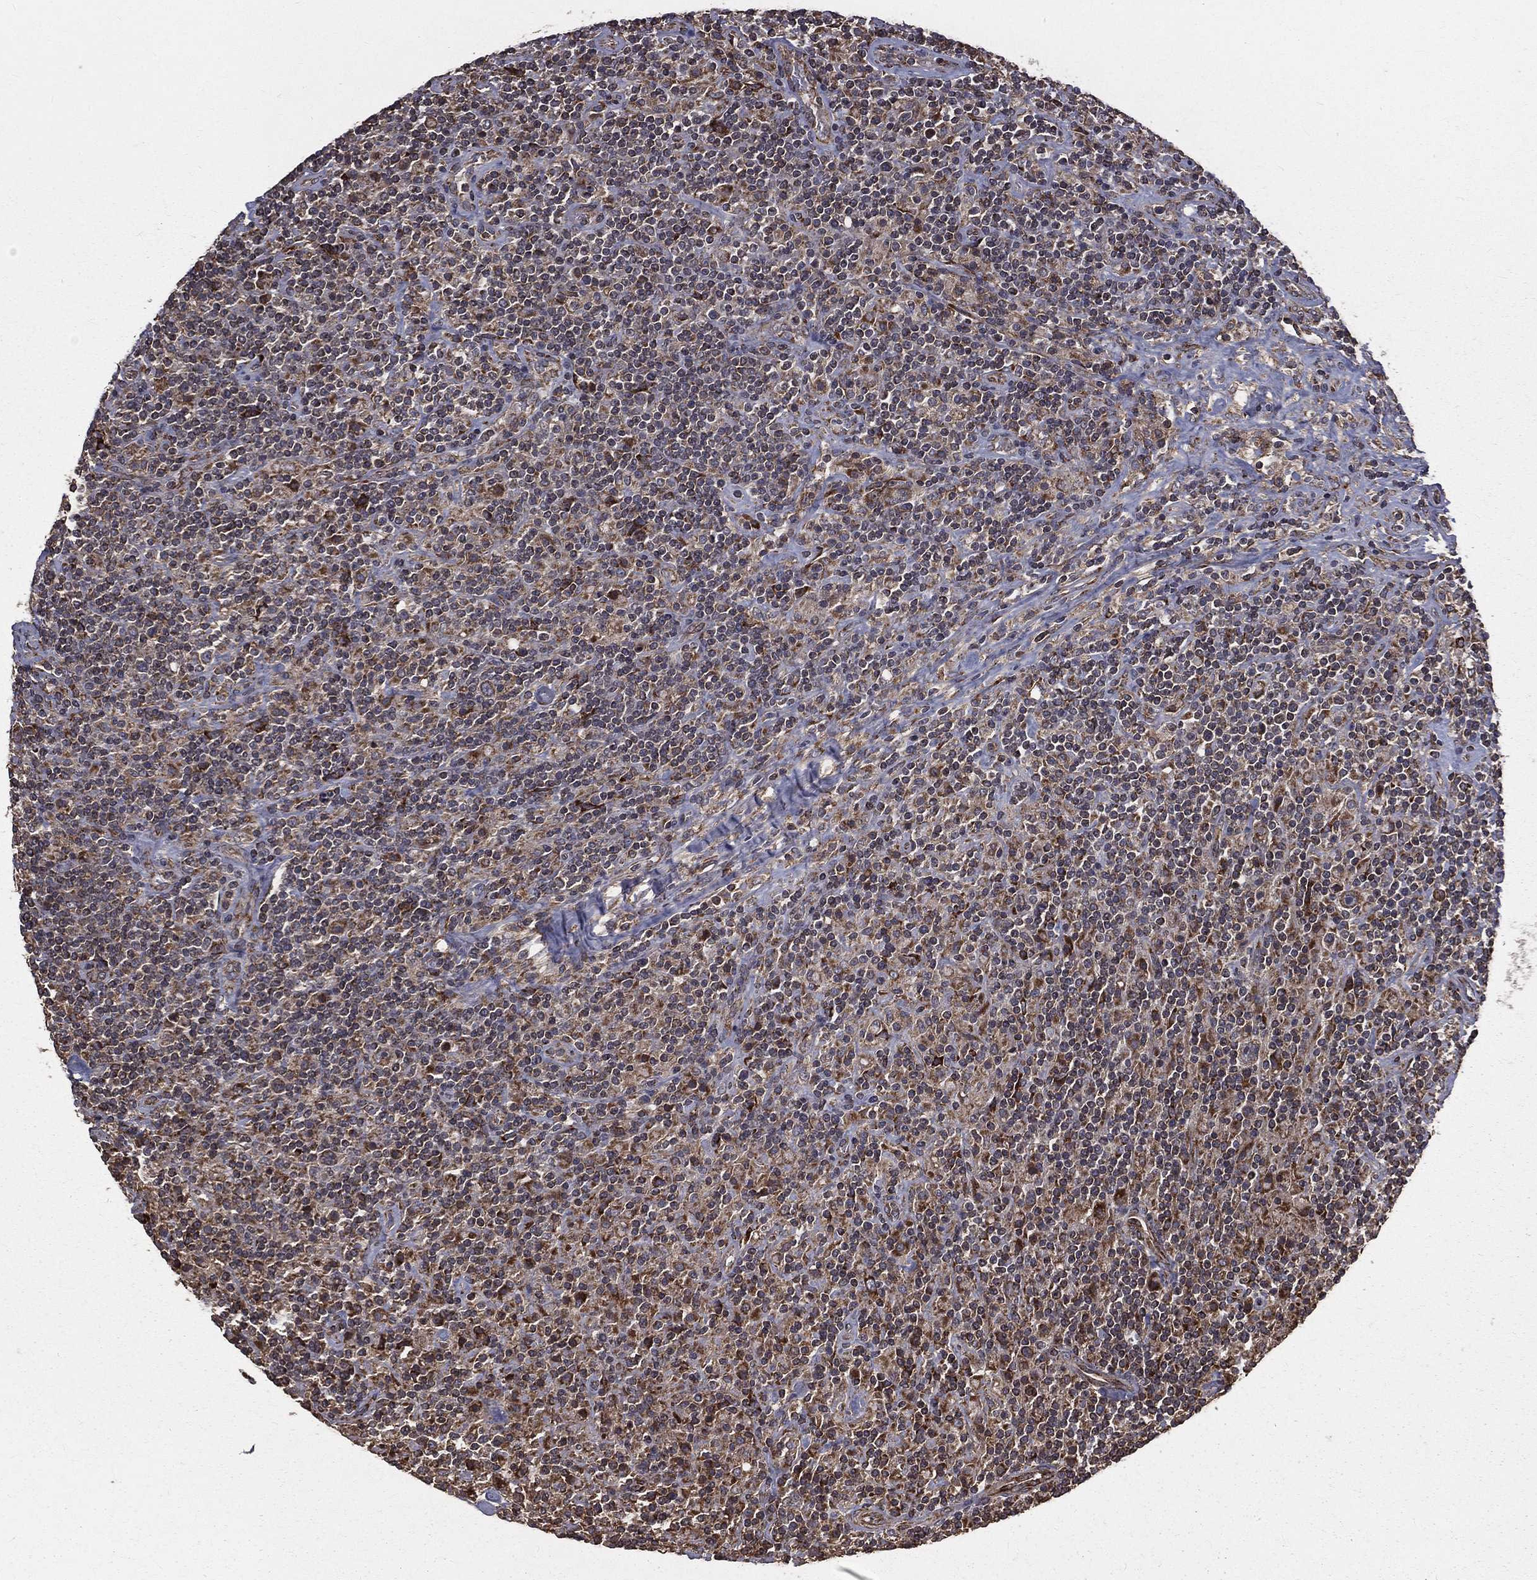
{"staining": {"intensity": "moderate", "quantity": ">75%", "location": "cytoplasmic/membranous"}, "tissue": "lymphoma", "cell_type": "Tumor cells", "image_type": "cancer", "snomed": [{"axis": "morphology", "description": "Hodgkin's disease, NOS"}, {"axis": "topography", "description": "Lymph node"}], "caption": "Immunohistochemistry (IHC) micrograph of human lymphoma stained for a protein (brown), which displays medium levels of moderate cytoplasmic/membranous positivity in about >75% of tumor cells.", "gene": "OLFML1", "patient": {"sex": "male", "age": 70}}